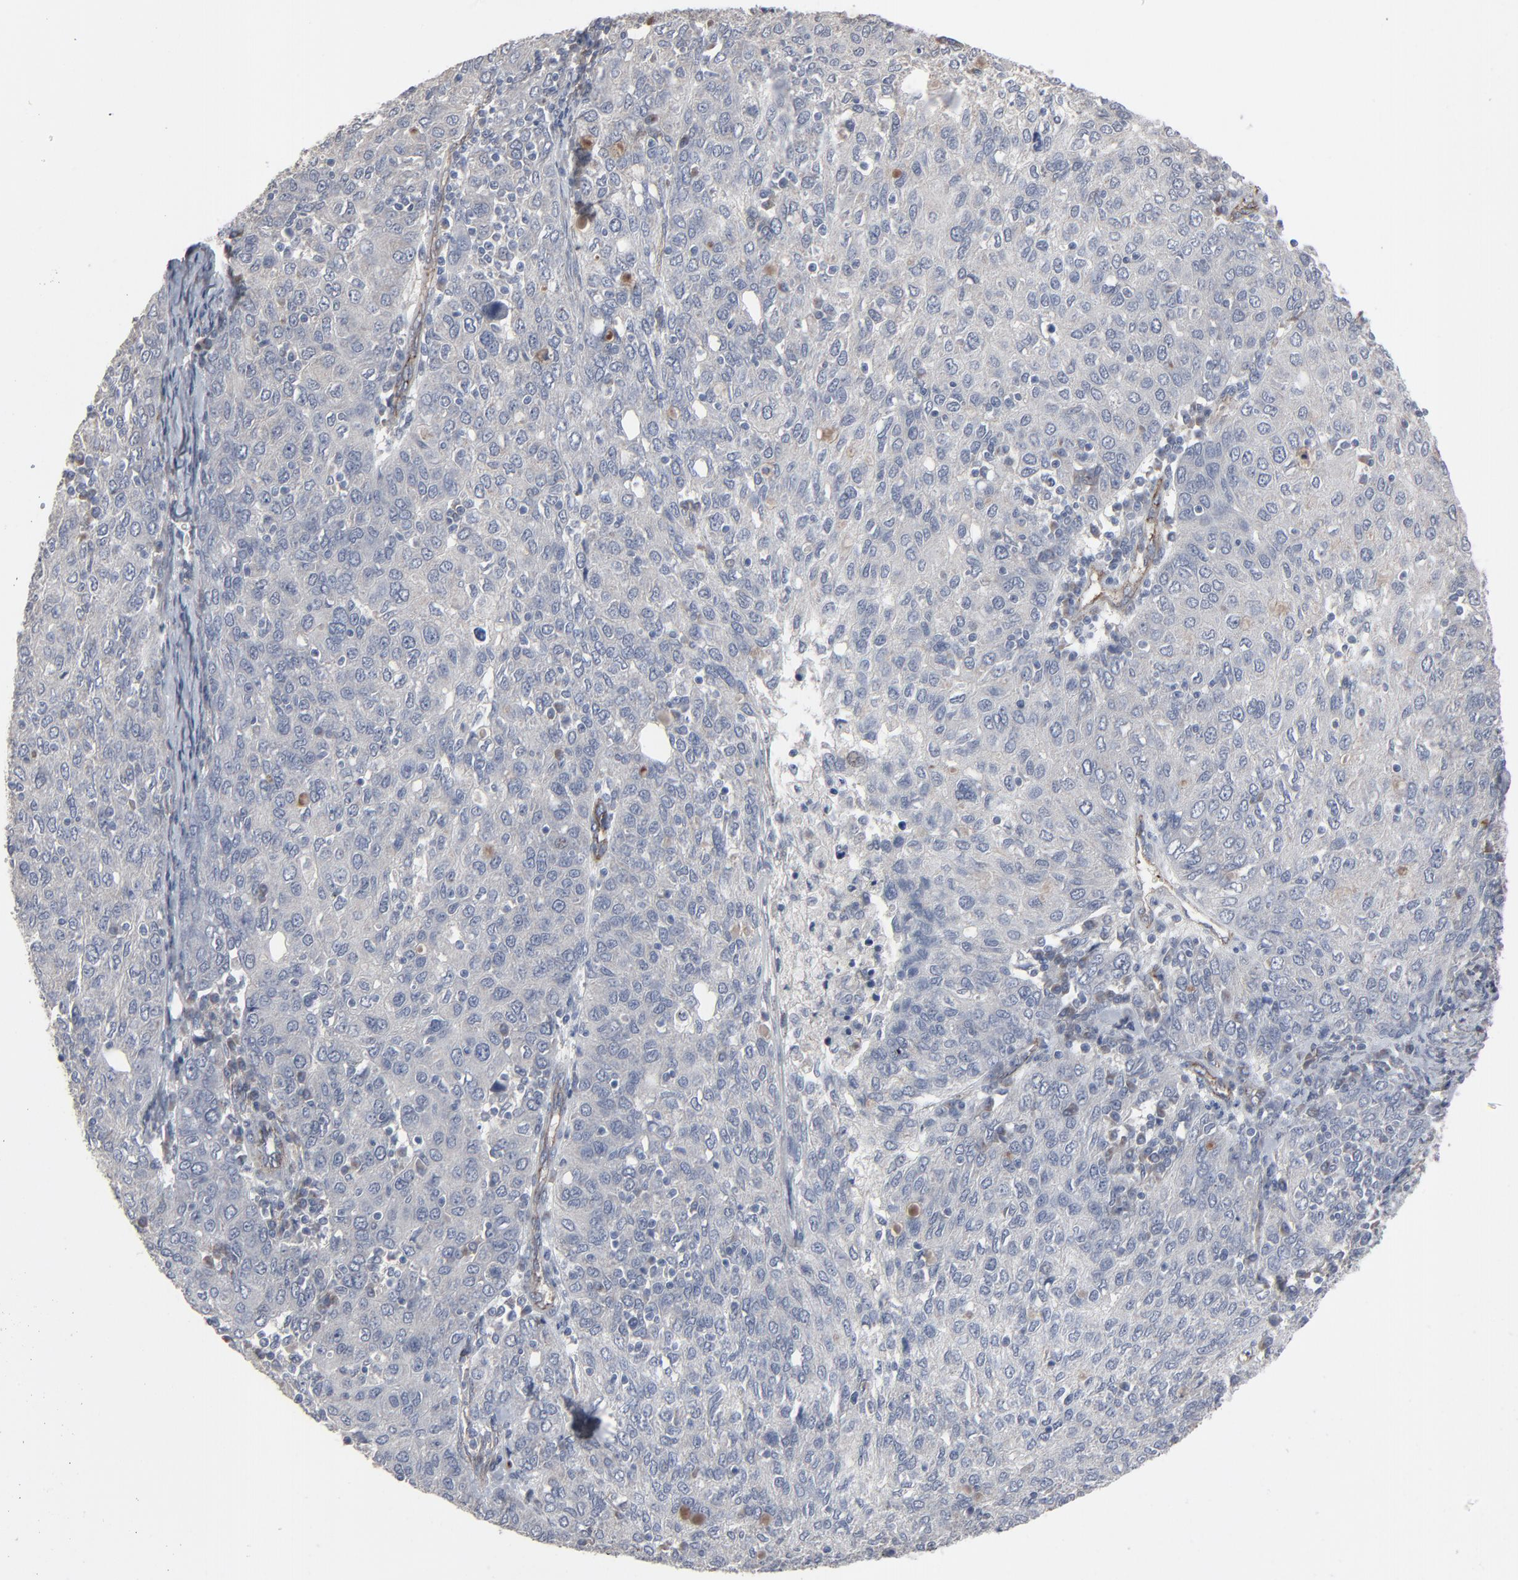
{"staining": {"intensity": "negative", "quantity": "none", "location": "none"}, "tissue": "ovarian cancer", "cell_type": "Tumor cells", "image_type": "cancer", "snomed": [{"axis": "morphology", "description": "Carcinoma, endometroid"}, {"axis": "topography", "description": "Ovary"}], "caption": "Immunohistochemical staining of human ovarian cancer (endometroid carcinoma) reveals no significant positivity in tumor cells.", "gene": "JAM3", "patient": {"sex": "female", "age": 50}}